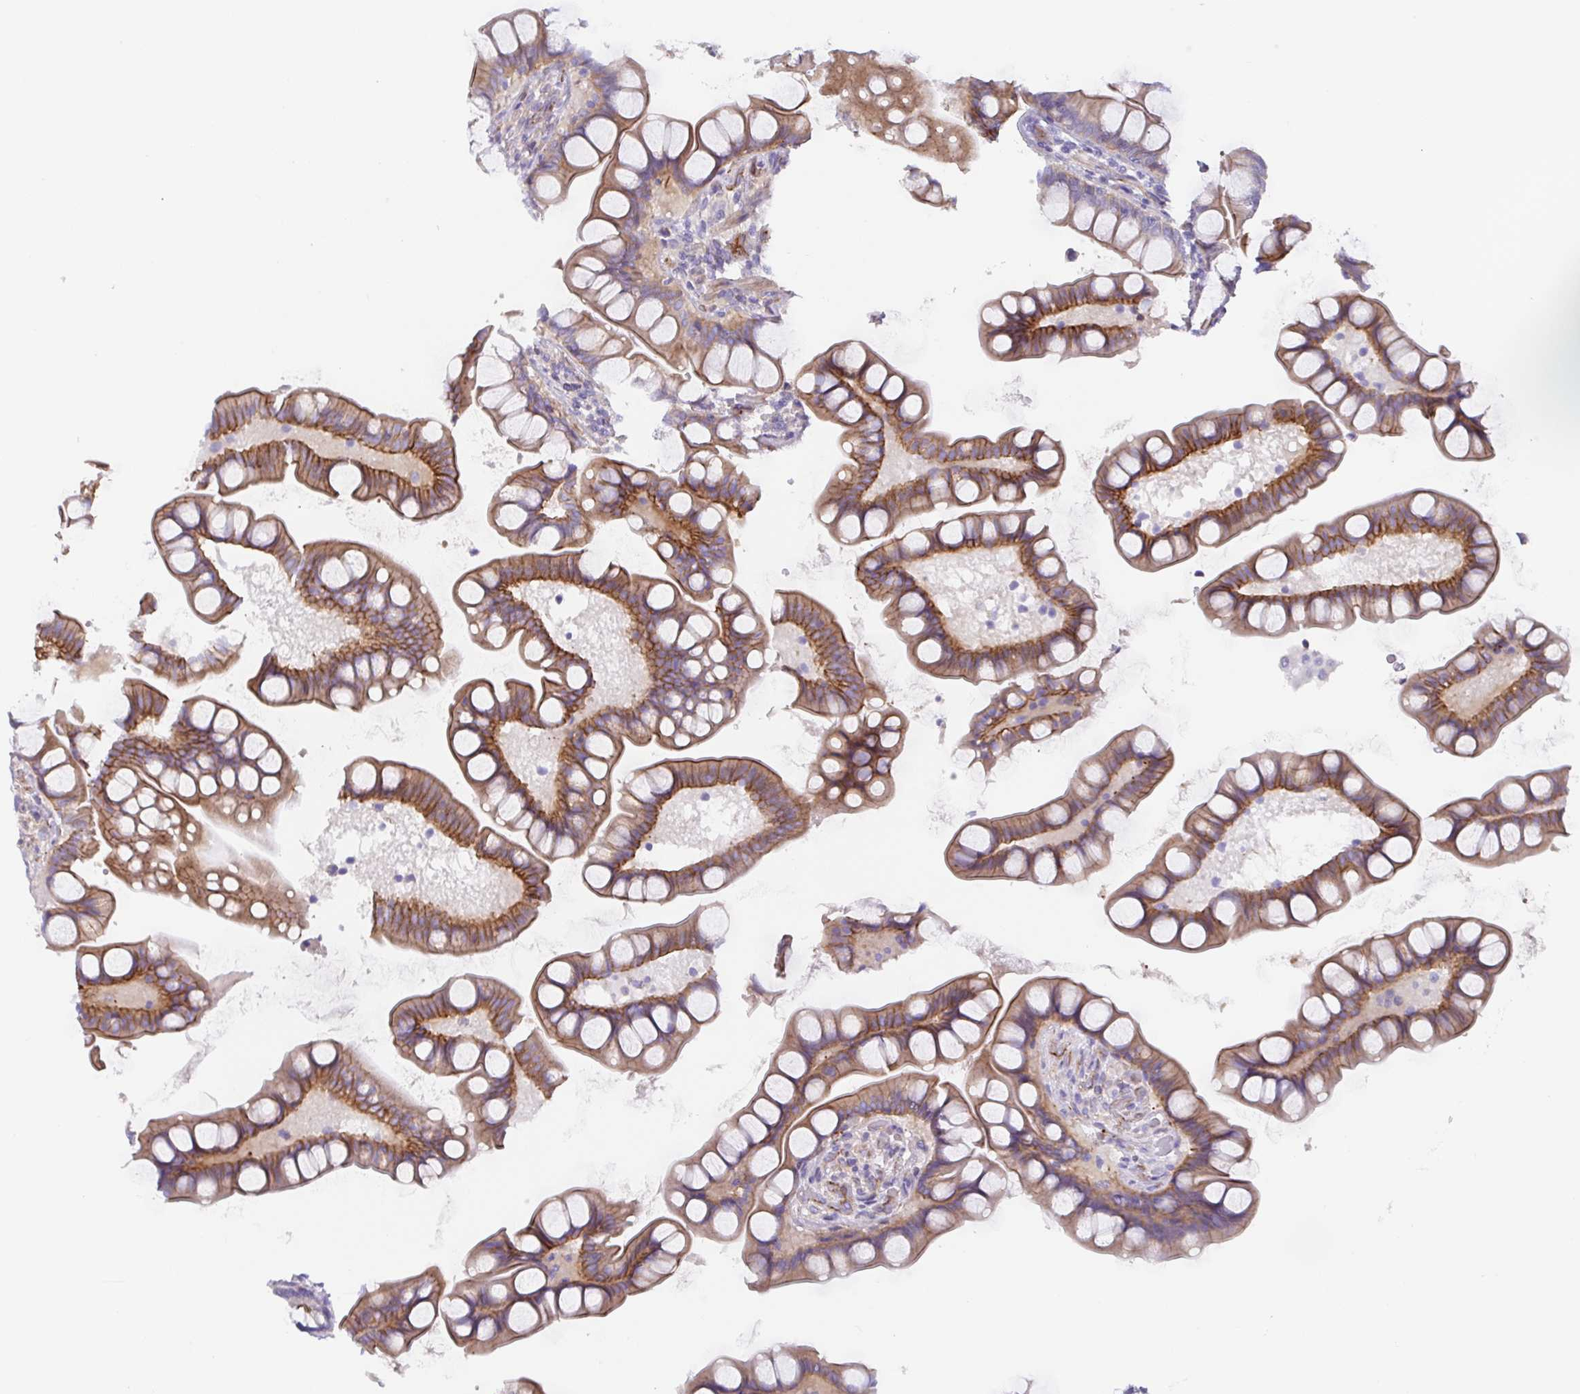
{"staining": {"intensity": "moderate", "quantity": ">75%", "location": "cytoplasmic/membranous"}, "tissue": "small intestine", "cell_type": "Glandular cells", "image_type": "normal", "snomed": [{"axis": "morphology", "description": "Normal tissue, NOS"}, {"axis": "topography", "description": "Small intestine"}], "caption": "Benign small intestine reveals moderate cytoplasmic/membranous staining in approximately >75% of glandular cells, visualized by immunohistochemistry. Nuclei are stained in blue.", "gene": "TRAM2", "patient": {"sex": "male", "age": 70}}